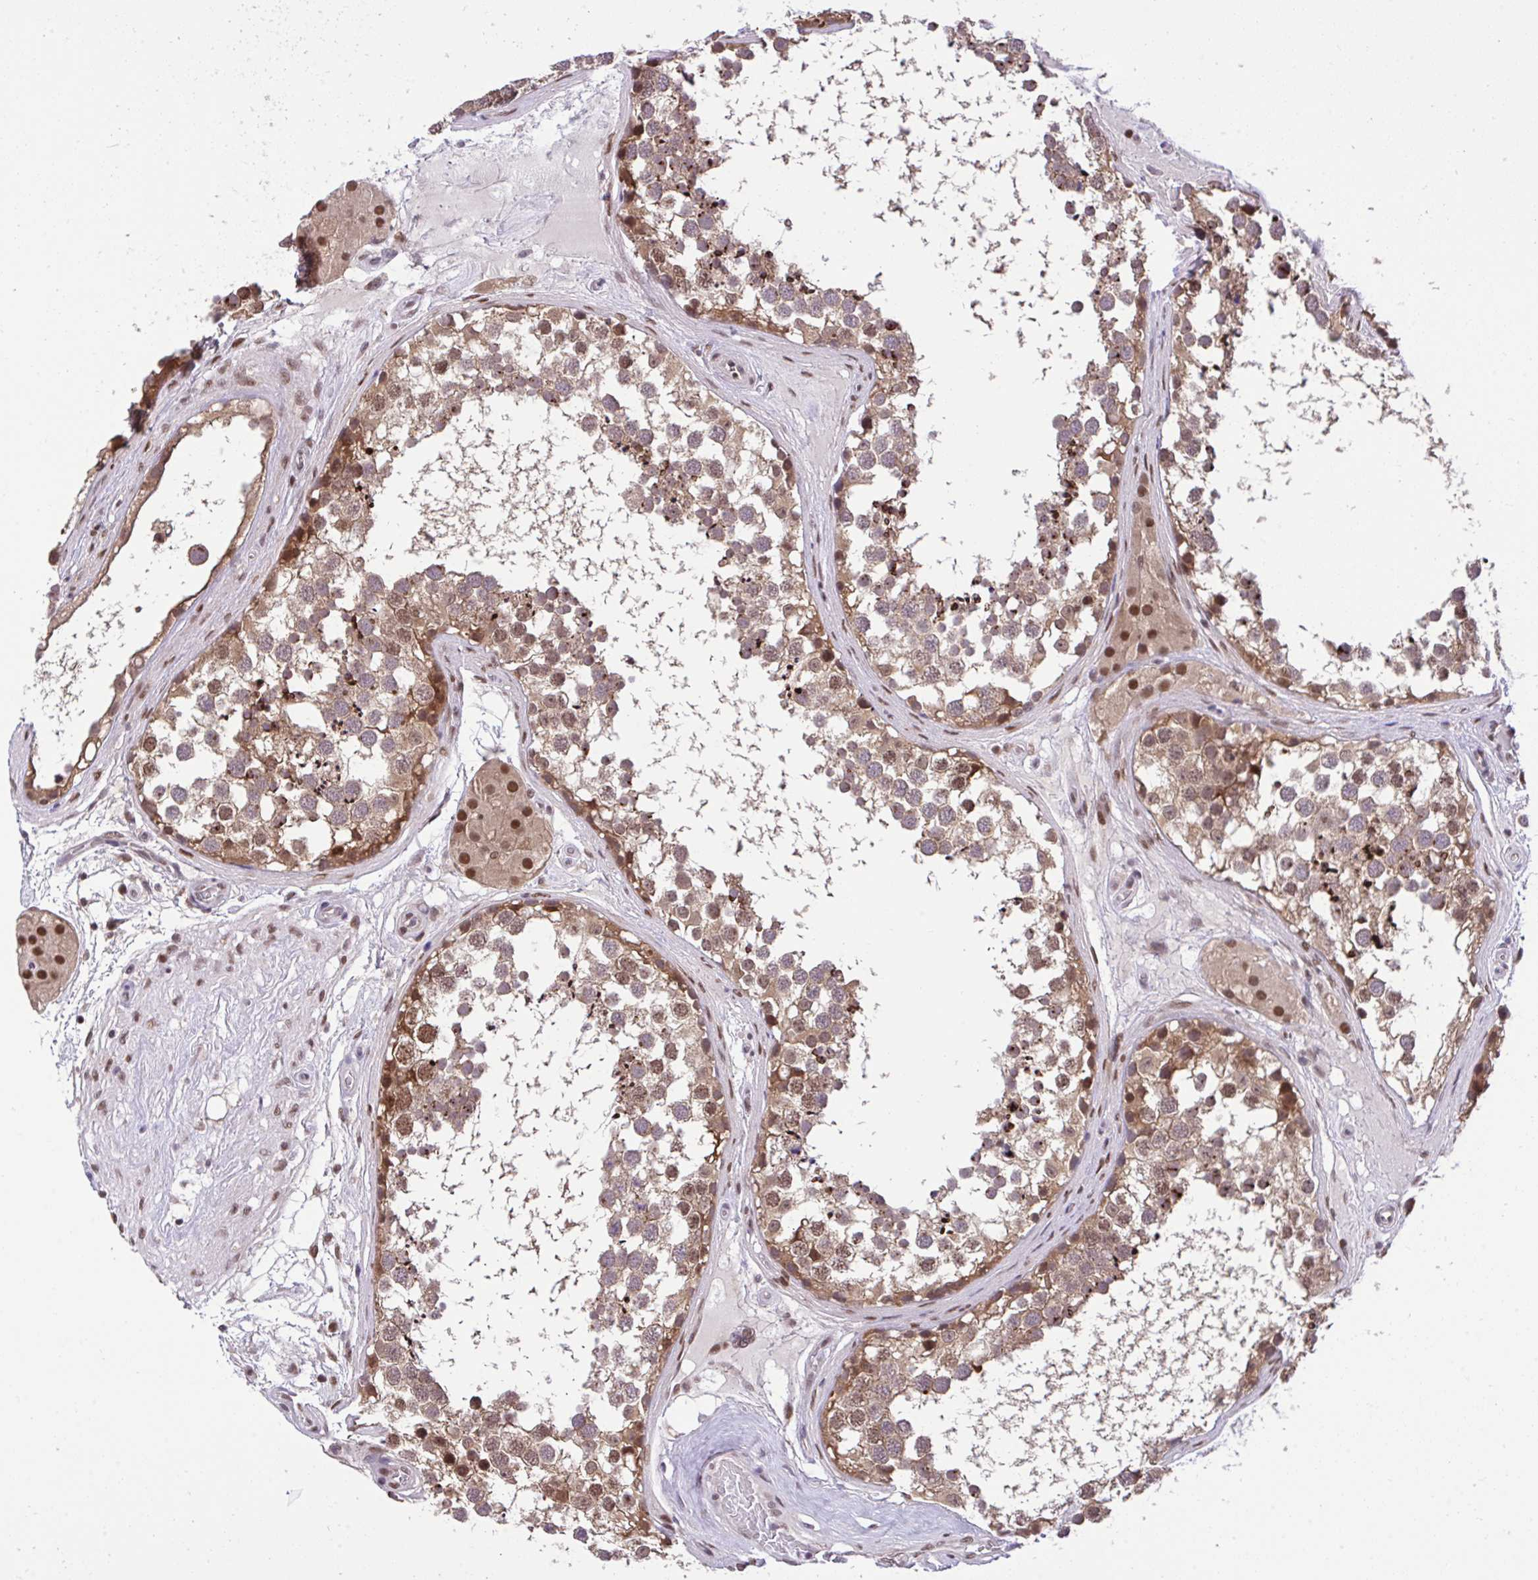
{"staining": {"intensity": "moderate", "quantity": ">75%", "location": "cytoplasmic/membranous,nuclear"}, "tissue": "testis", "cell_type": "Cells in seminiferous ducts", "image_type": "normal", "snomed": [{"axis": "morphology", "description": "Normal tissue, NOS"}, {"axis": "morphology", "description": "Seminoma, NOS"}, {"axis": "topography", "description": "Testis"}], "caption": "The immunohistochemical stain highlights moderate cytoplasmic/membranous,nuclear positivity in cells in seminiferous ducts of unremarkable testis.", "gene": "GLIS3", "patient": {"sex": "male", "age": 65}}